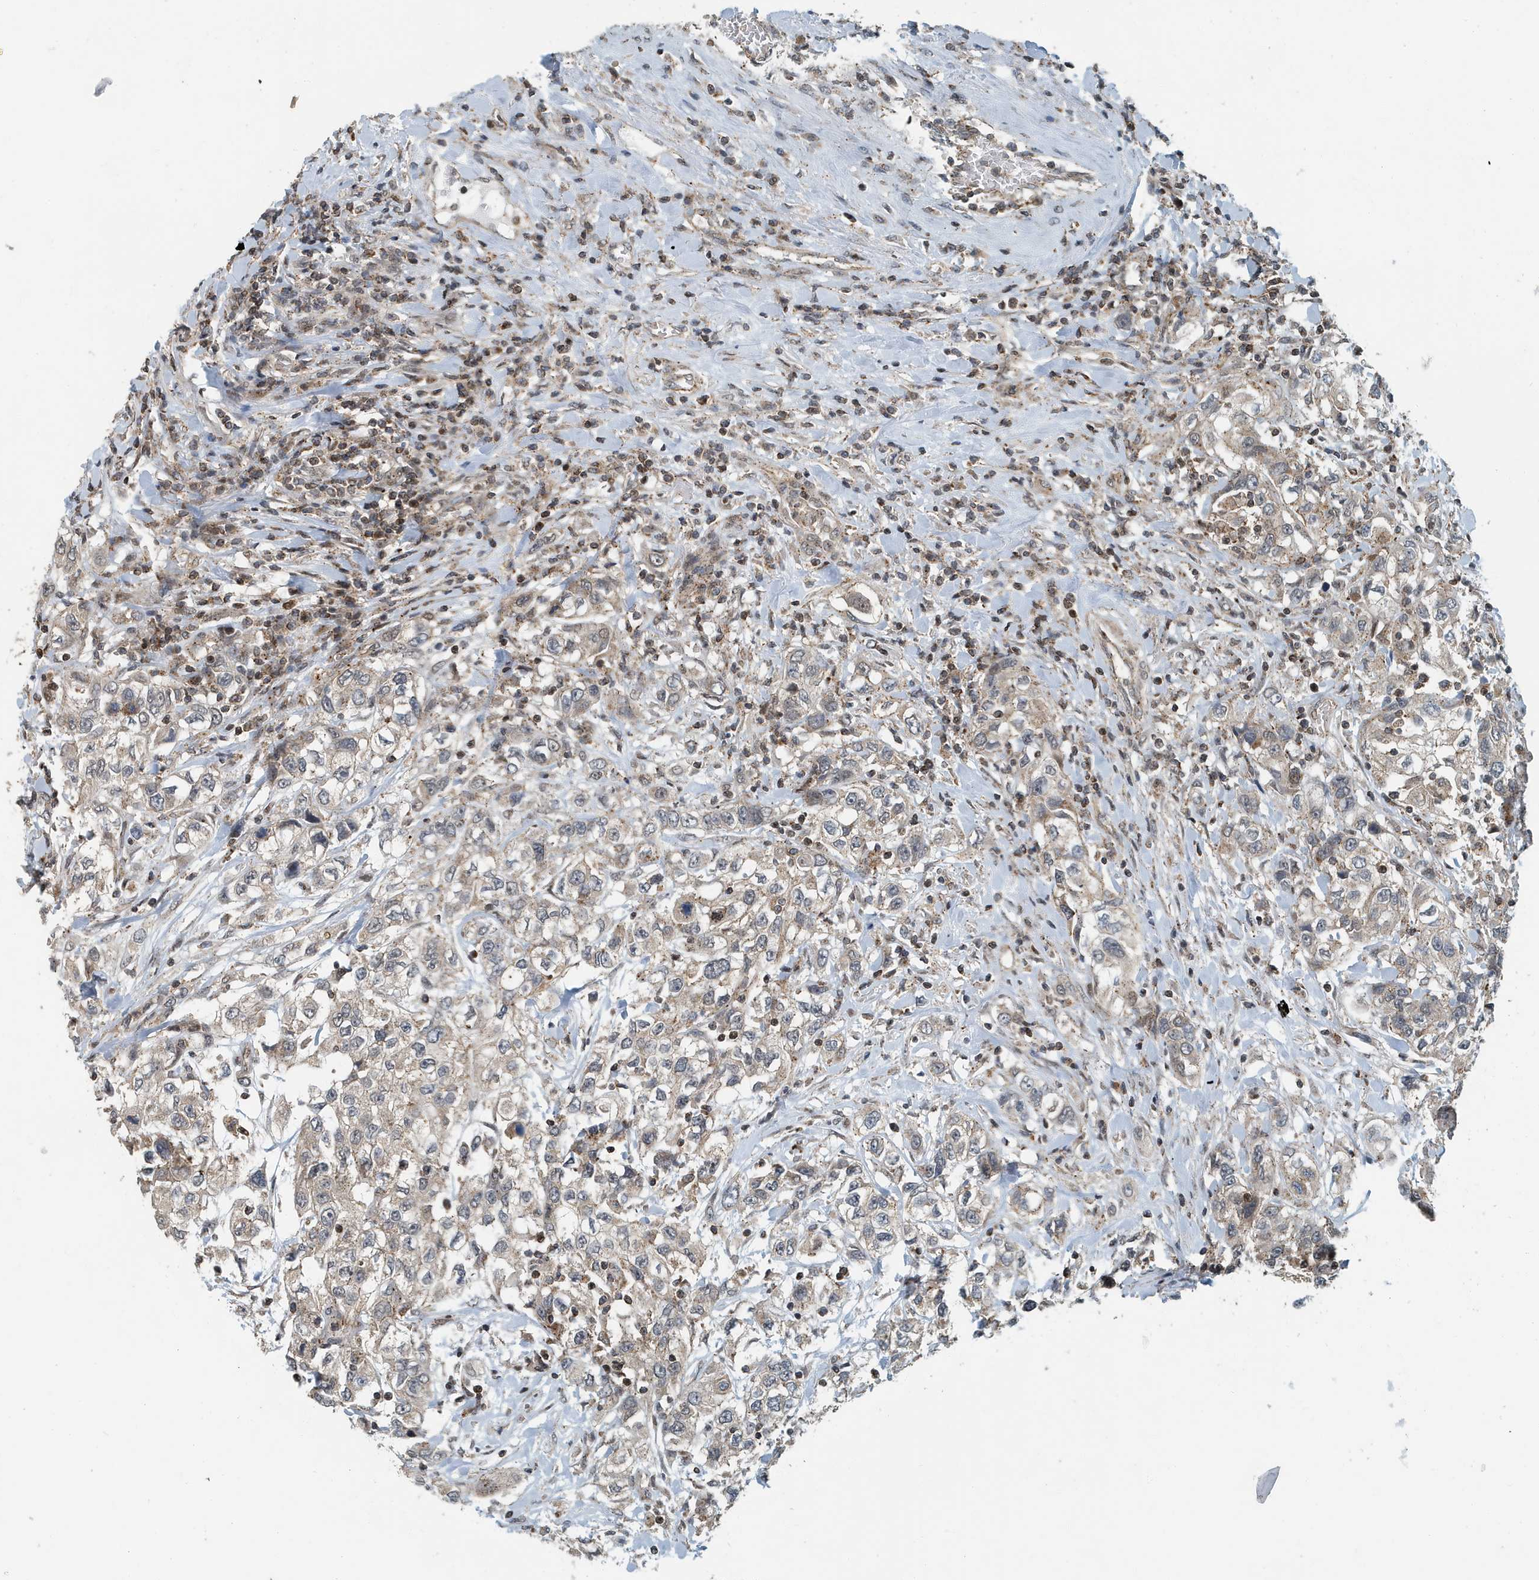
{"staining": {"intensity": "weak", "quantity": "25%-75%", "location": "cytoplasmic/membranous"}, "tissue": "urothelial cancer", "cell_type": "Tumor cells", "image_type": "cancer", "snomed": [{"axis": "morphology", "description": "Urothelial carcinoma, High grade"}, {"axis": "topography", "description": "Urinary bladder"}], "caption": "Tumor cells exhibit low levels of weak cytoplasmic/membranous expression in approximately 25%-75% of cells in human urothelial cancer.", "gene": "KIF15", "patient": {"sex": "female", "age": 80}}